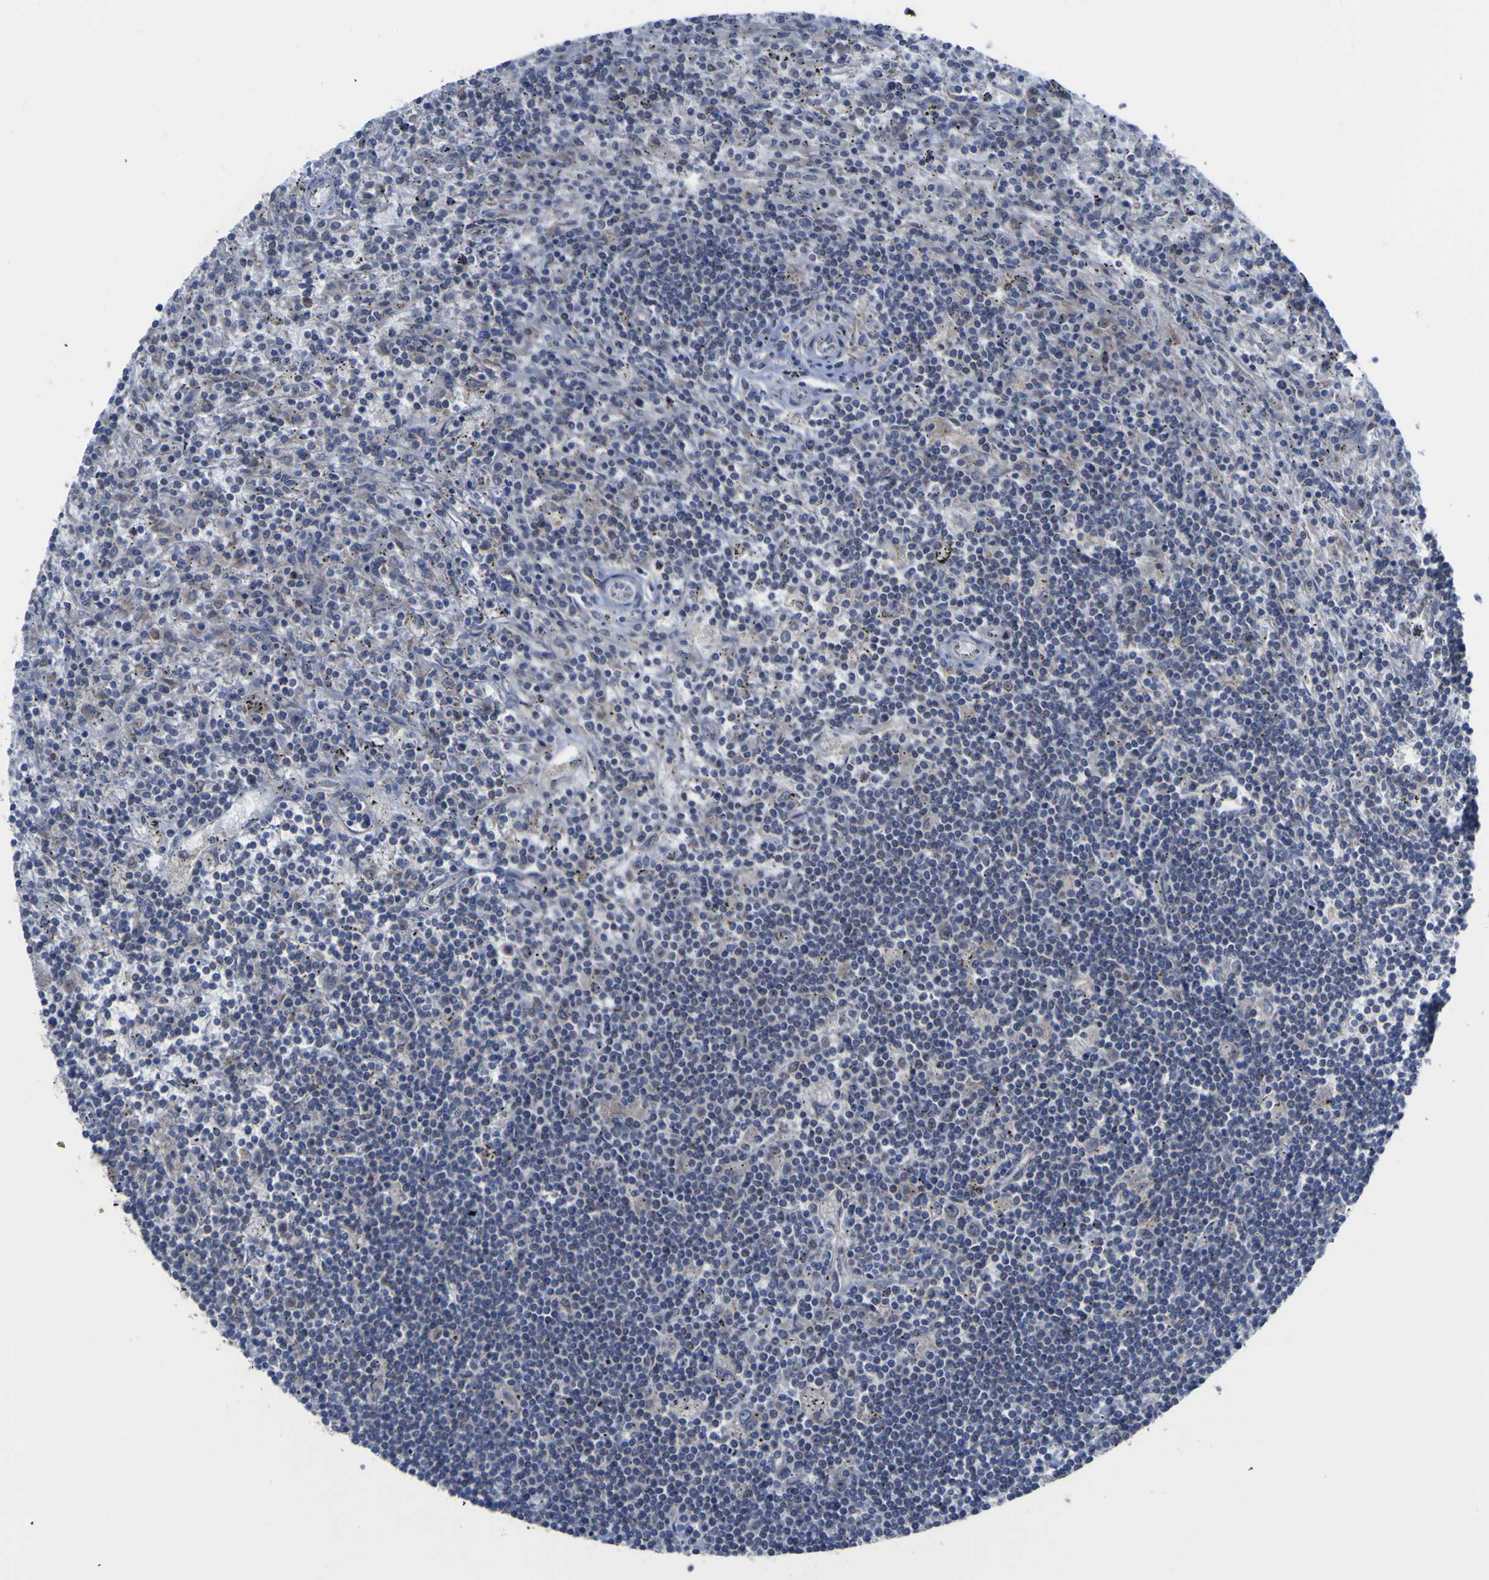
{"staining": {"intensity": "negative", "quantity": "none", "location": "none"}, "tissue": "lymphoma", "cell_type": "Tumor cells", "image_type": "cancer", "snomed": [{"axis": "morphology", "description": "Malignant lymphoma, non-Hodgkin's type, Low grade"}, {"axis": "topography", "description": "Spleen"}], "caption": "An immunohistochemistry (IHC) histopathology image of lymphoma is shown. There is no staining in tumor cells of lymphoma.", "gene": "TNFRSF11A", "patient": {"sex": "male", "age": 76}}